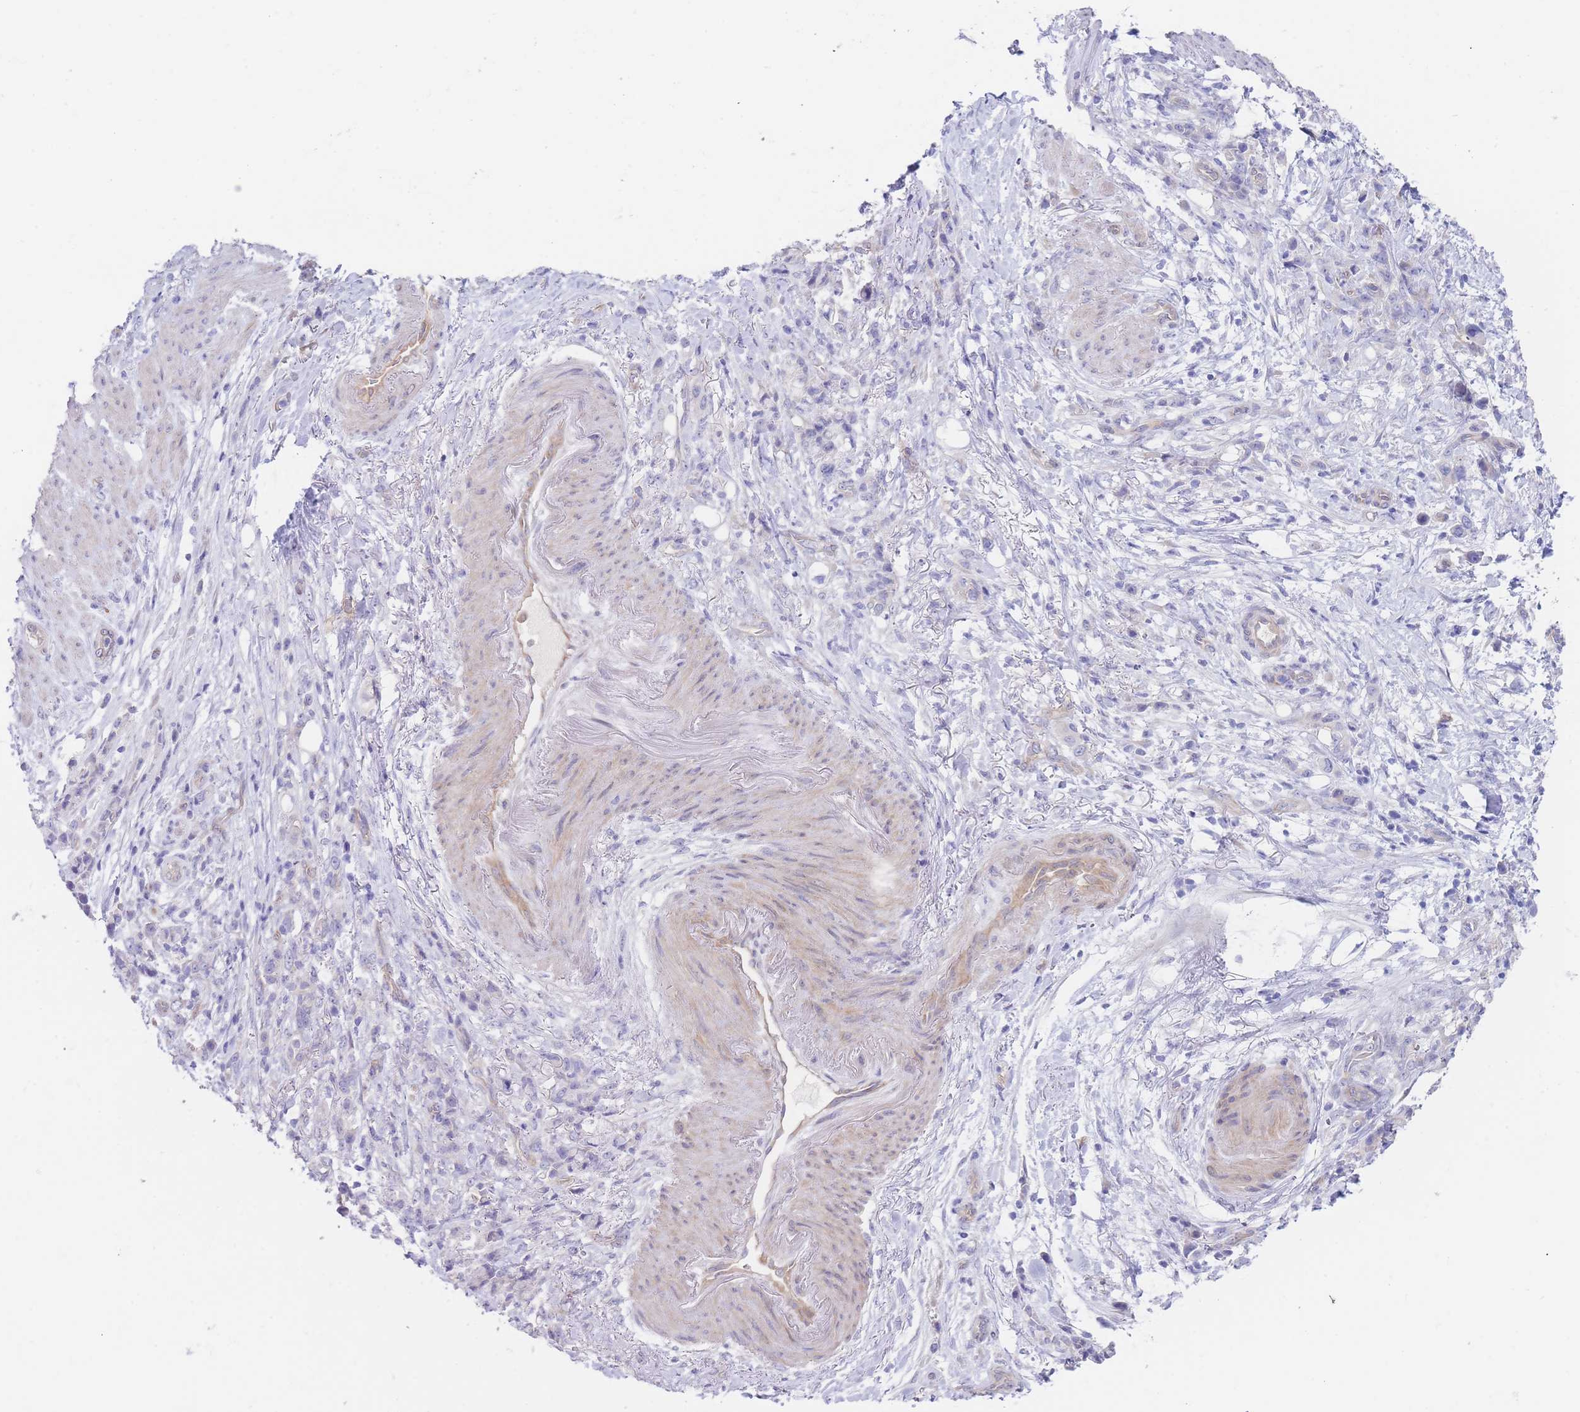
{"staining": {"intensity": "negative", "quantity": "none", "location": "none"}, "tissue": "stomach cancer", "cell_type": "Tumor cells", "image_type": "cancer", "snomed": [{"axis": "morphology", "description": "Normal tissue, NOS"}, {"axis": "morphology", "description": "Adenocarcinoma, NOS"}, {"axis": "topography", "description": "Stomach"}], "caption": "This micrograph is of stomach cancer (adenocarcinoma) stained with immunohistochemistry to label a protein in brown with the nuclei are counter-stained blue. There is no expression in tumor cells.", "gene": "ZNF281", "patient": {"sex": "female", "age": 79}}